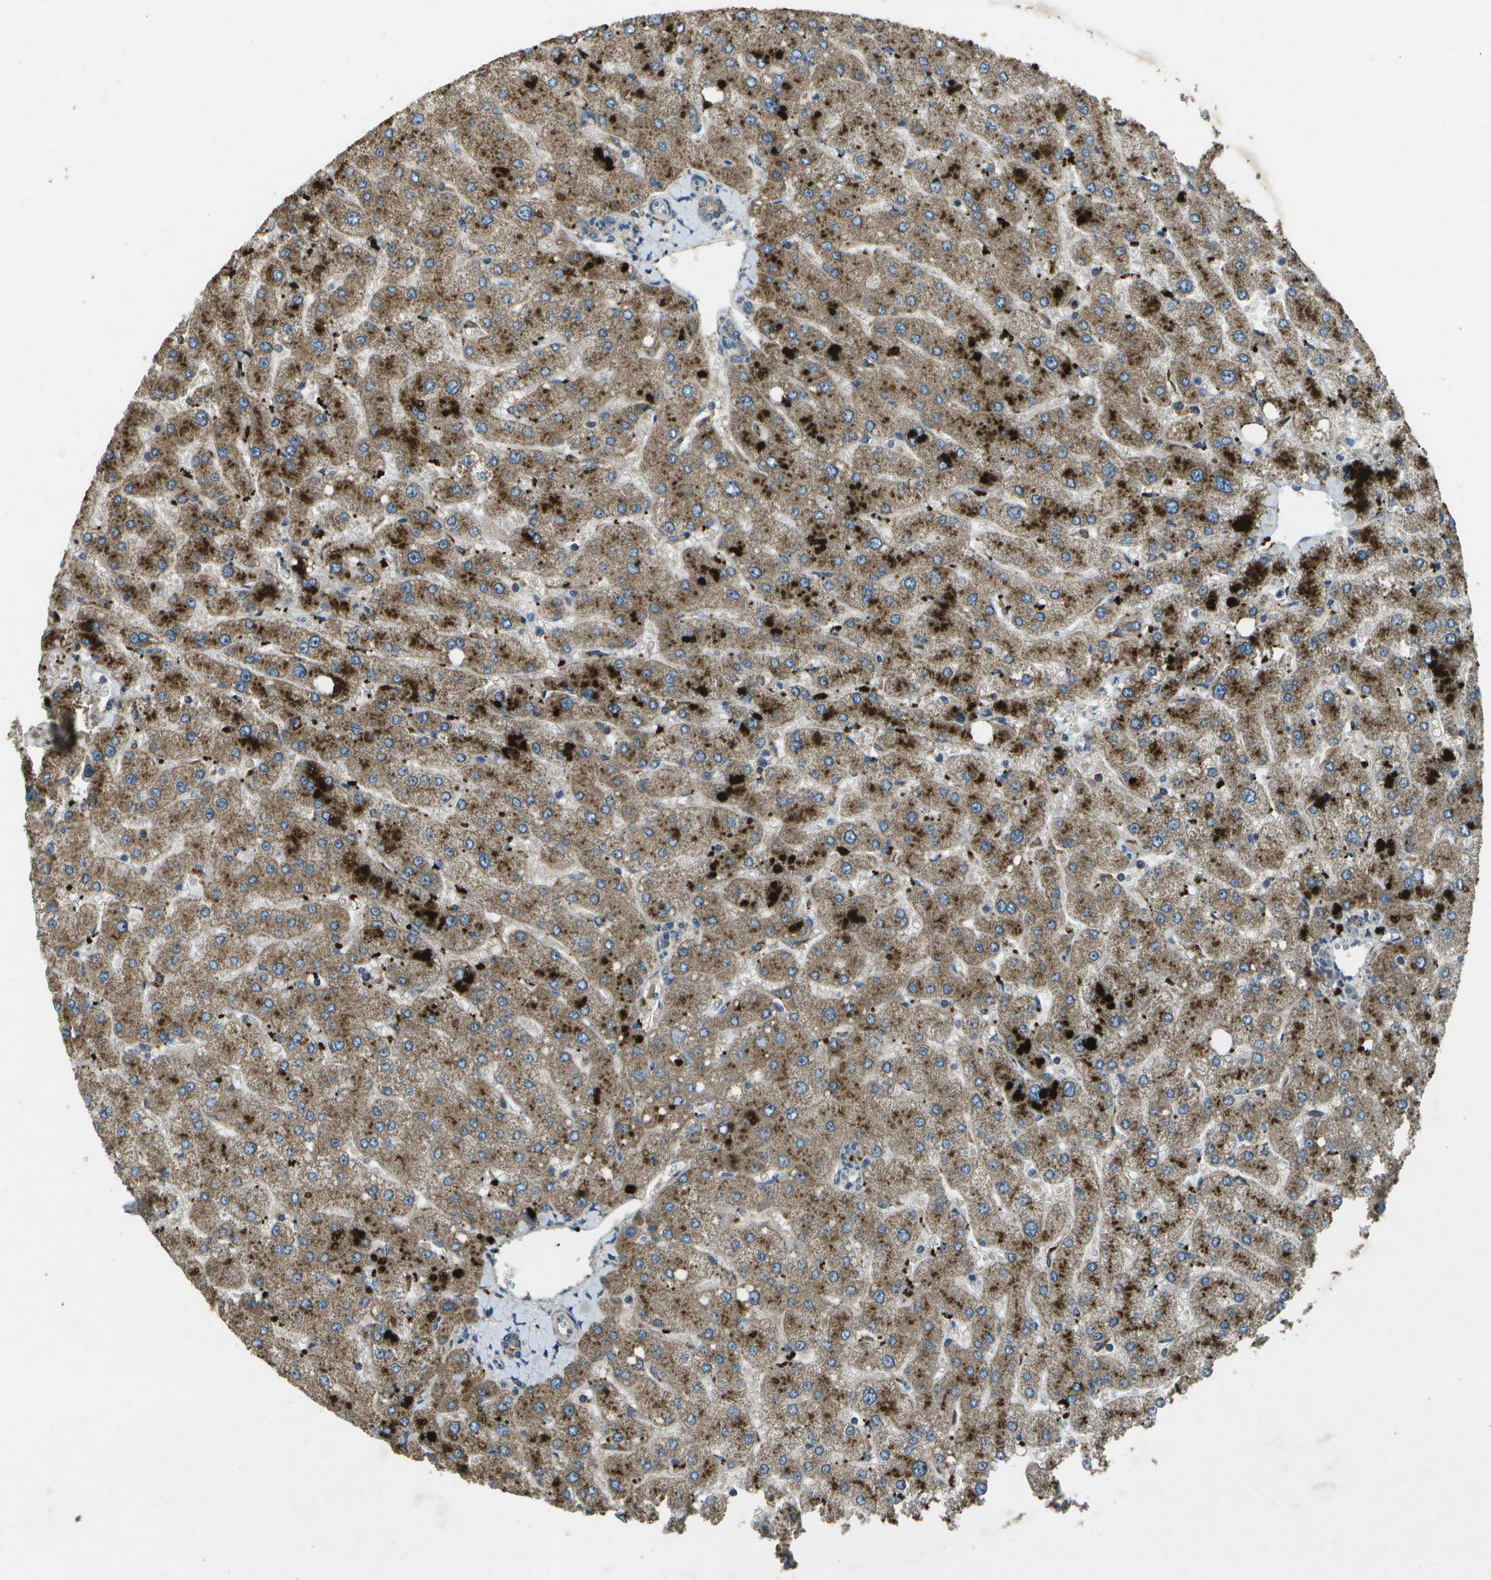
{"staining": {"intensity": "moderate", "quantity": ">75%", "location": "cytoplasmic/membranous"}, "tissue": "liver", "cell_type": "Cholangiocytes", "image_type": "normal", "snomed": [{"axis": "morphology", "description": "Normal tissue, NOS"}, {"axis": "topography", "description": "Liver"}], "caption": "Immunohistochemistry (IHC) staining of benign liver, which demonstrates medium levels of moderate cytoplasmic/membranous expression in approximately >75% of cholangiocytes indicating moderate cytoplasmic/membranous protein staining. The staining was performed using DAB (brown) for protein detection and nuclei were counterstained in hematoxylin (blue).", "gene": "PXYLP1", "patient": {"sex": "male", "age": 55}}